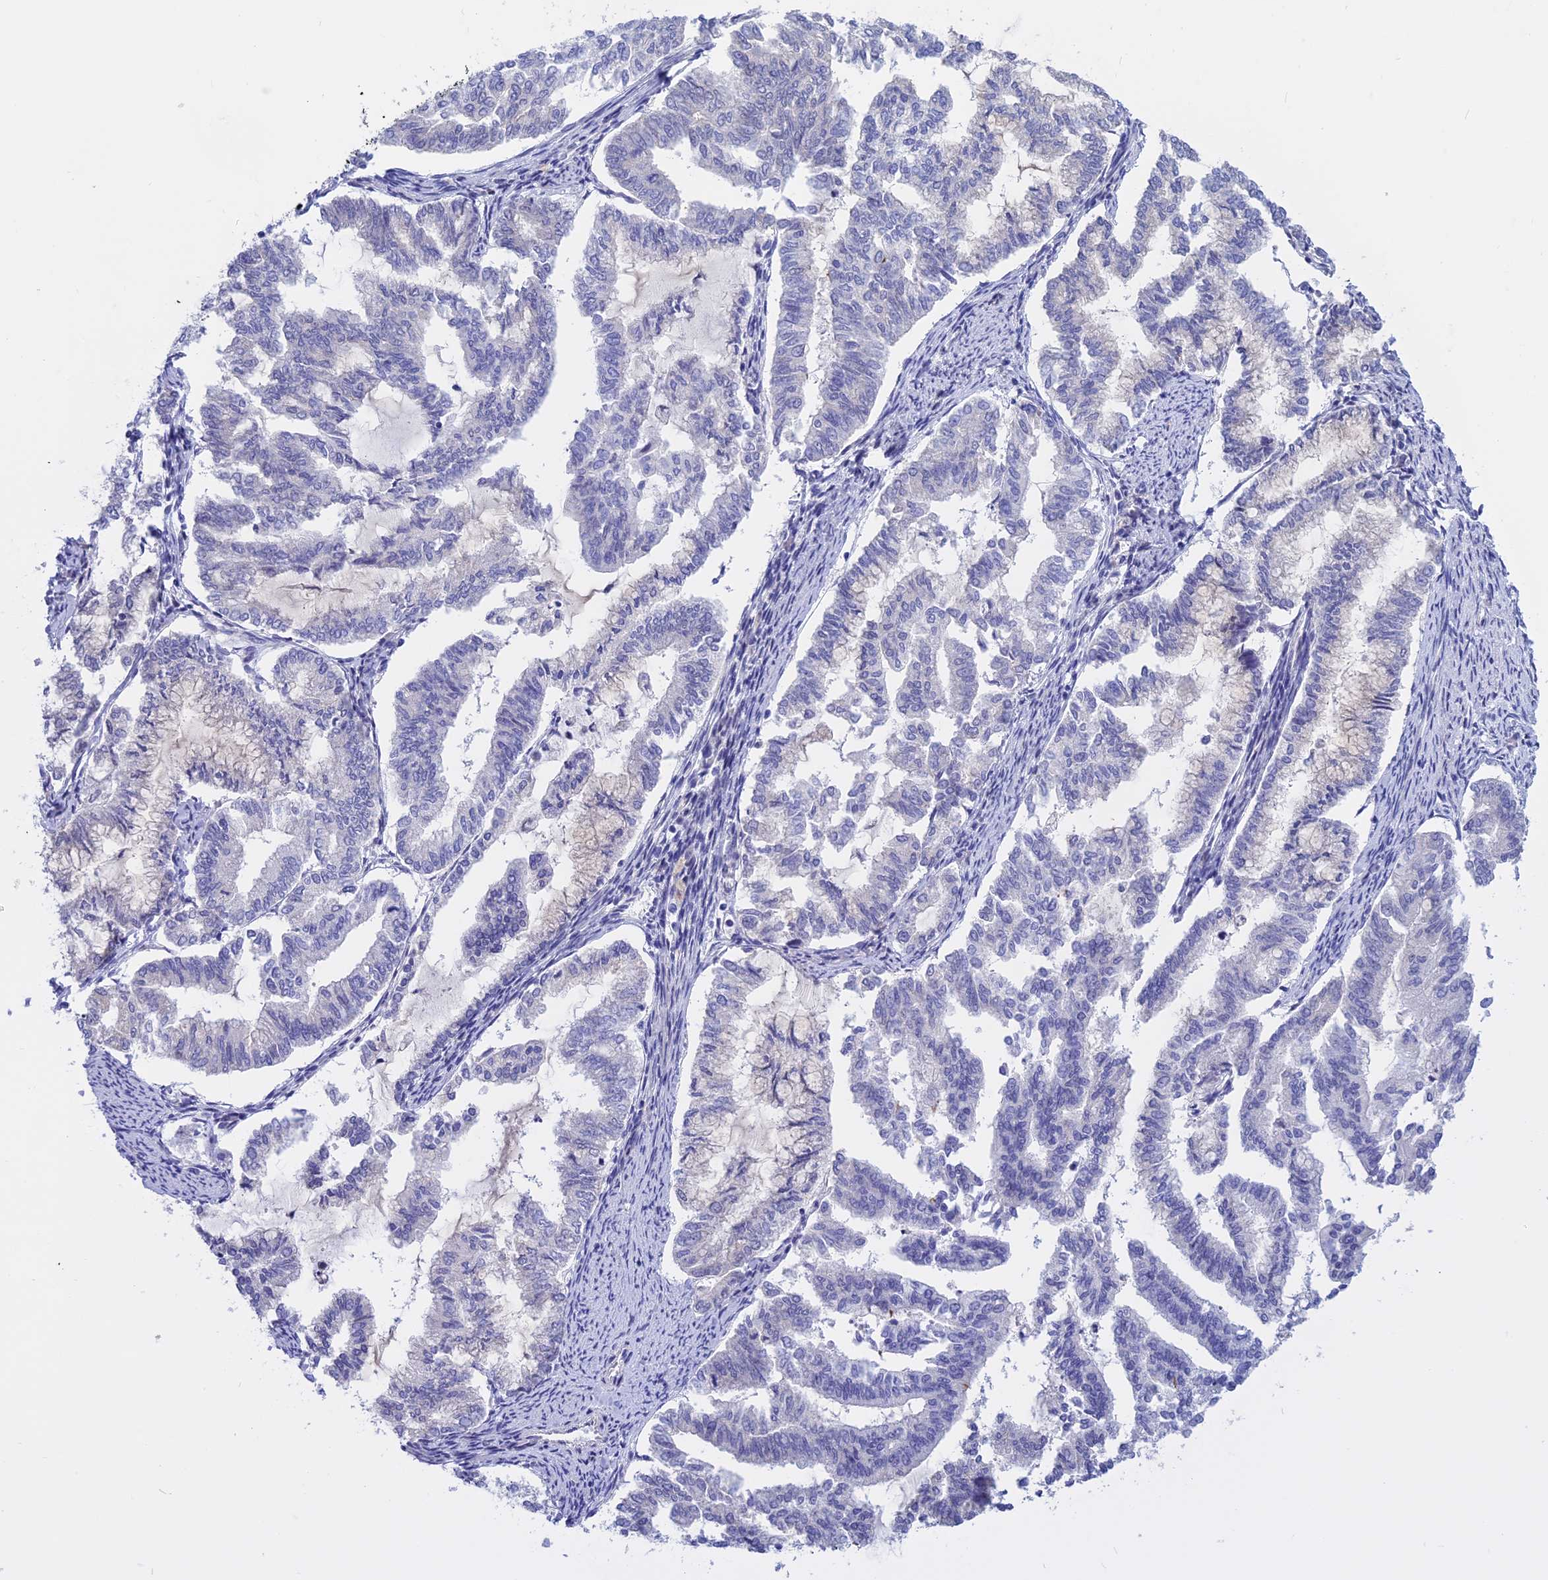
{"staining": {"intensity": "negative", "quantity": "none", "location": "none"}, "tissue": "endometrial cancer", "cell_type": "Tumor cells", "image_type": "cancer", "snomed": [{"axis": "morphology", "description": "Adenocarcinoma, NOS"}, {"axis": "topography", "description": "Endometrium"}], "caption": "Human endometrial adenocarcinoma stained for a protein using immunohistochemistry (IHC) exhibits no staining in tumor cells.", "gene": "TMEM138", "patient": {"sex": "female", "age": 79}}